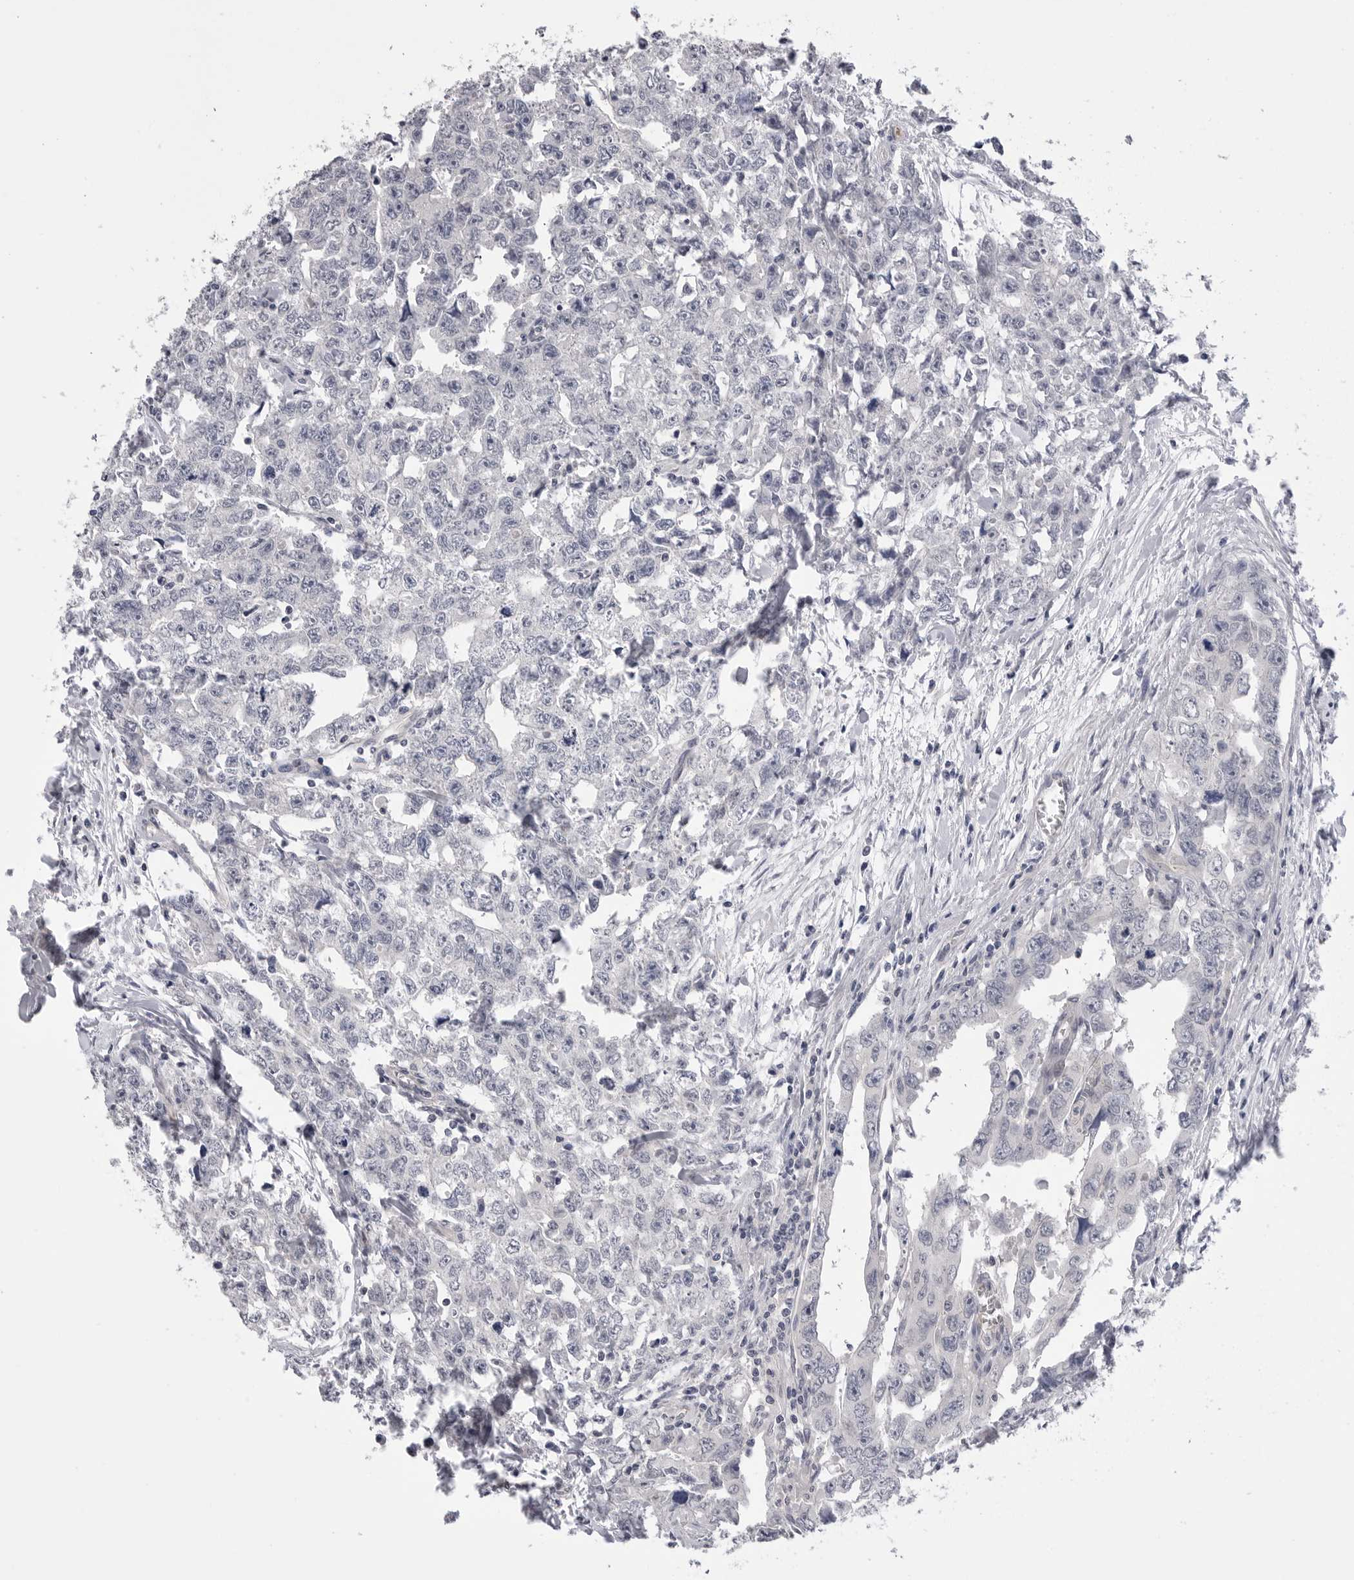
{"staining": {"intensity": "negative", "quantity": "none", "location": "none"}, "tissue": "testis cancer", "cell_type": "Tumor cells", "image_type": "cancer", "snomed": [{"axis": "morphology", "description": "Carcinoma, Embryonal, NOS"}, {"axis": "topography", "description": "Testis"}], "caption": "DAB immunohistochemical staining of human testis embryonal carcinoma demonstrates no significant staining in tumor cells.", "gene": "DLGAP3", "patient": {"sex": "male", "age": 28}}